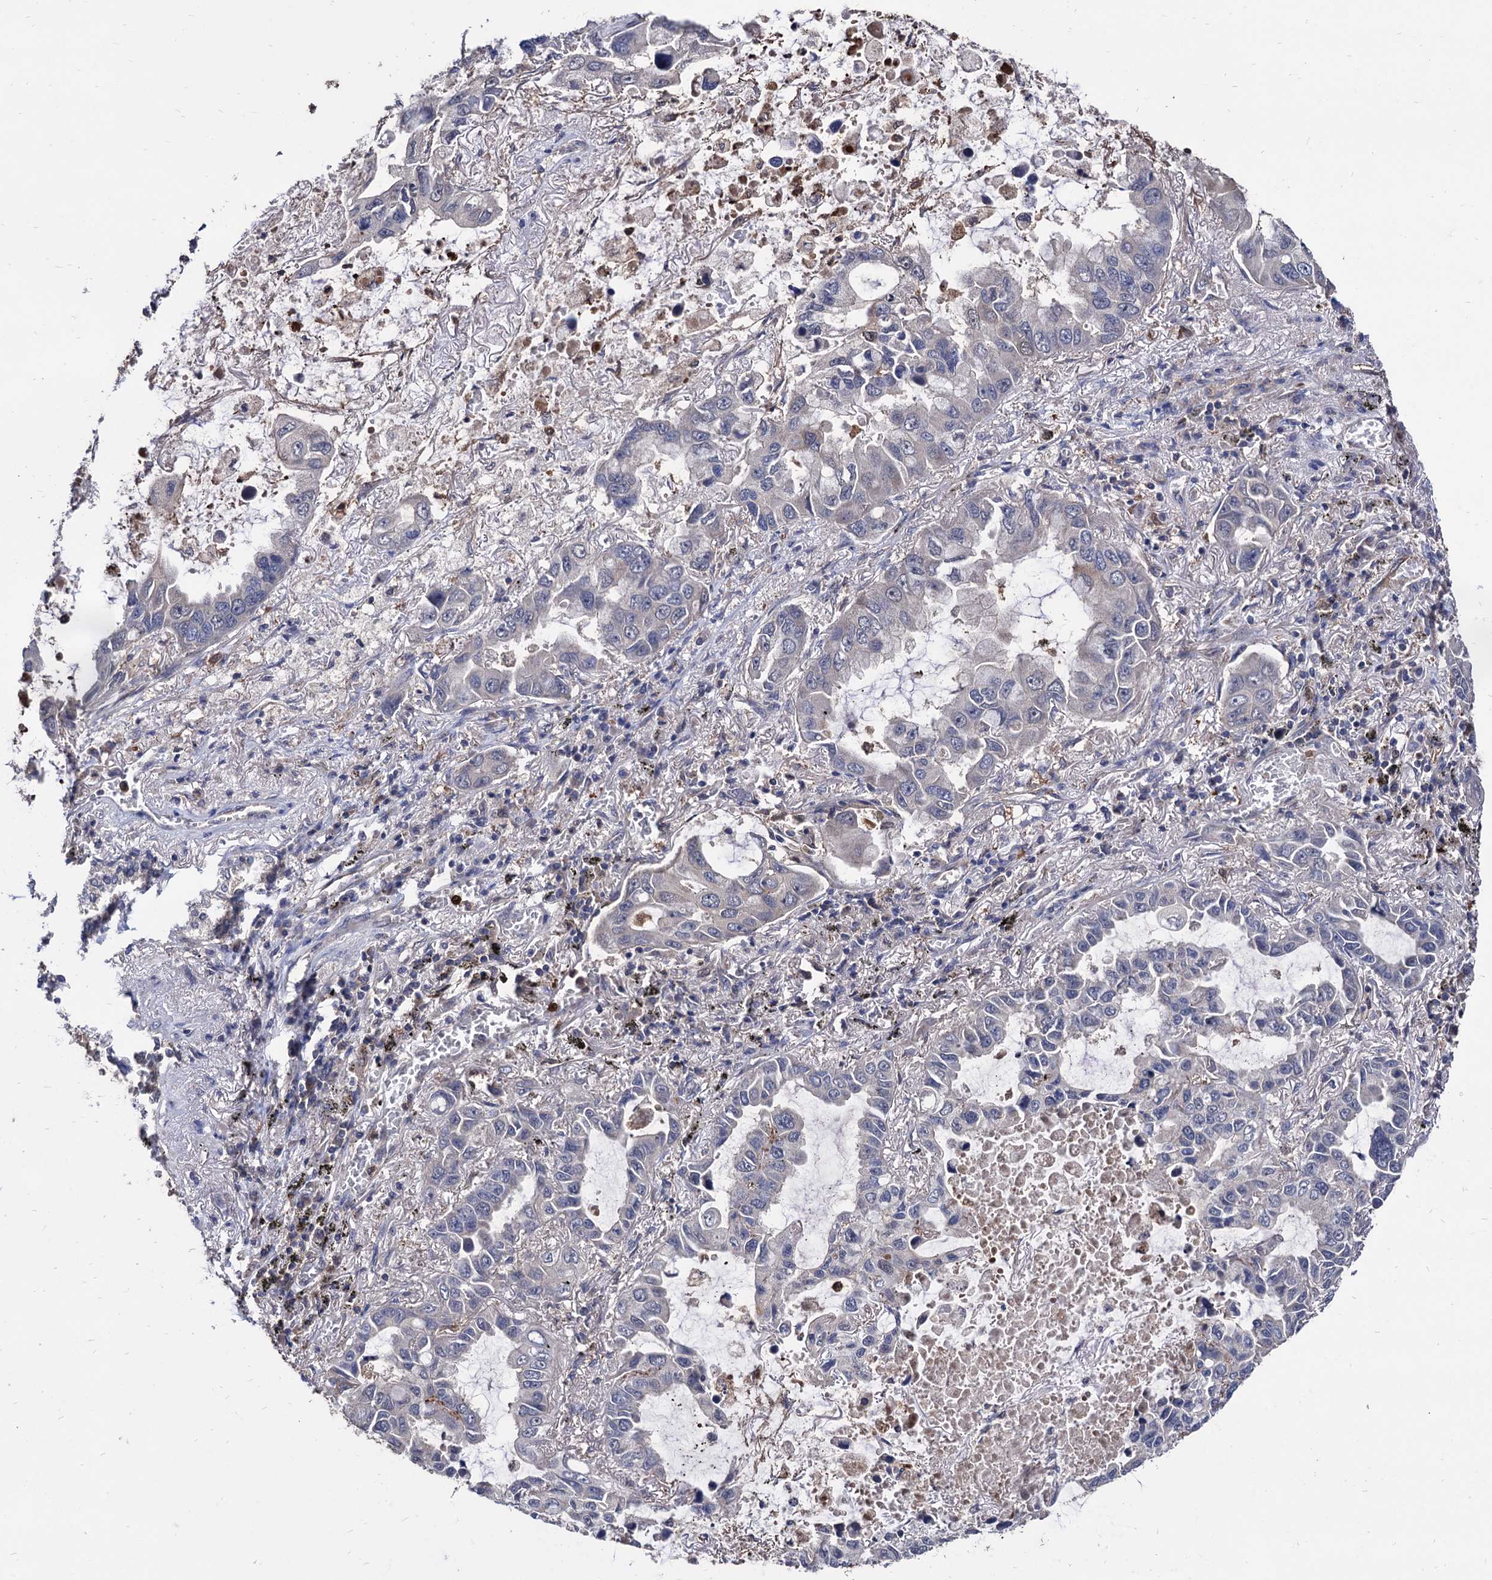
{"staining": {"intensity": "weak", "quantity": "<25%", "location": "nuclear"}, "tissue": "lung cancer", "cell_type": "Tumor cells", "image_type": "cancer", "snomed": [{"axis": "morphology", "description": "Adenocarcinoma, NOS"}, {"axis": "topography", "description": "Lung"}], "caption": "DAB immunohistochemical staining of human lung adenocarcinoma demonstrates no significant expression in tumor cells.", "gene": "CPPED1", "patient": {"sex": "male", "age": 64}}